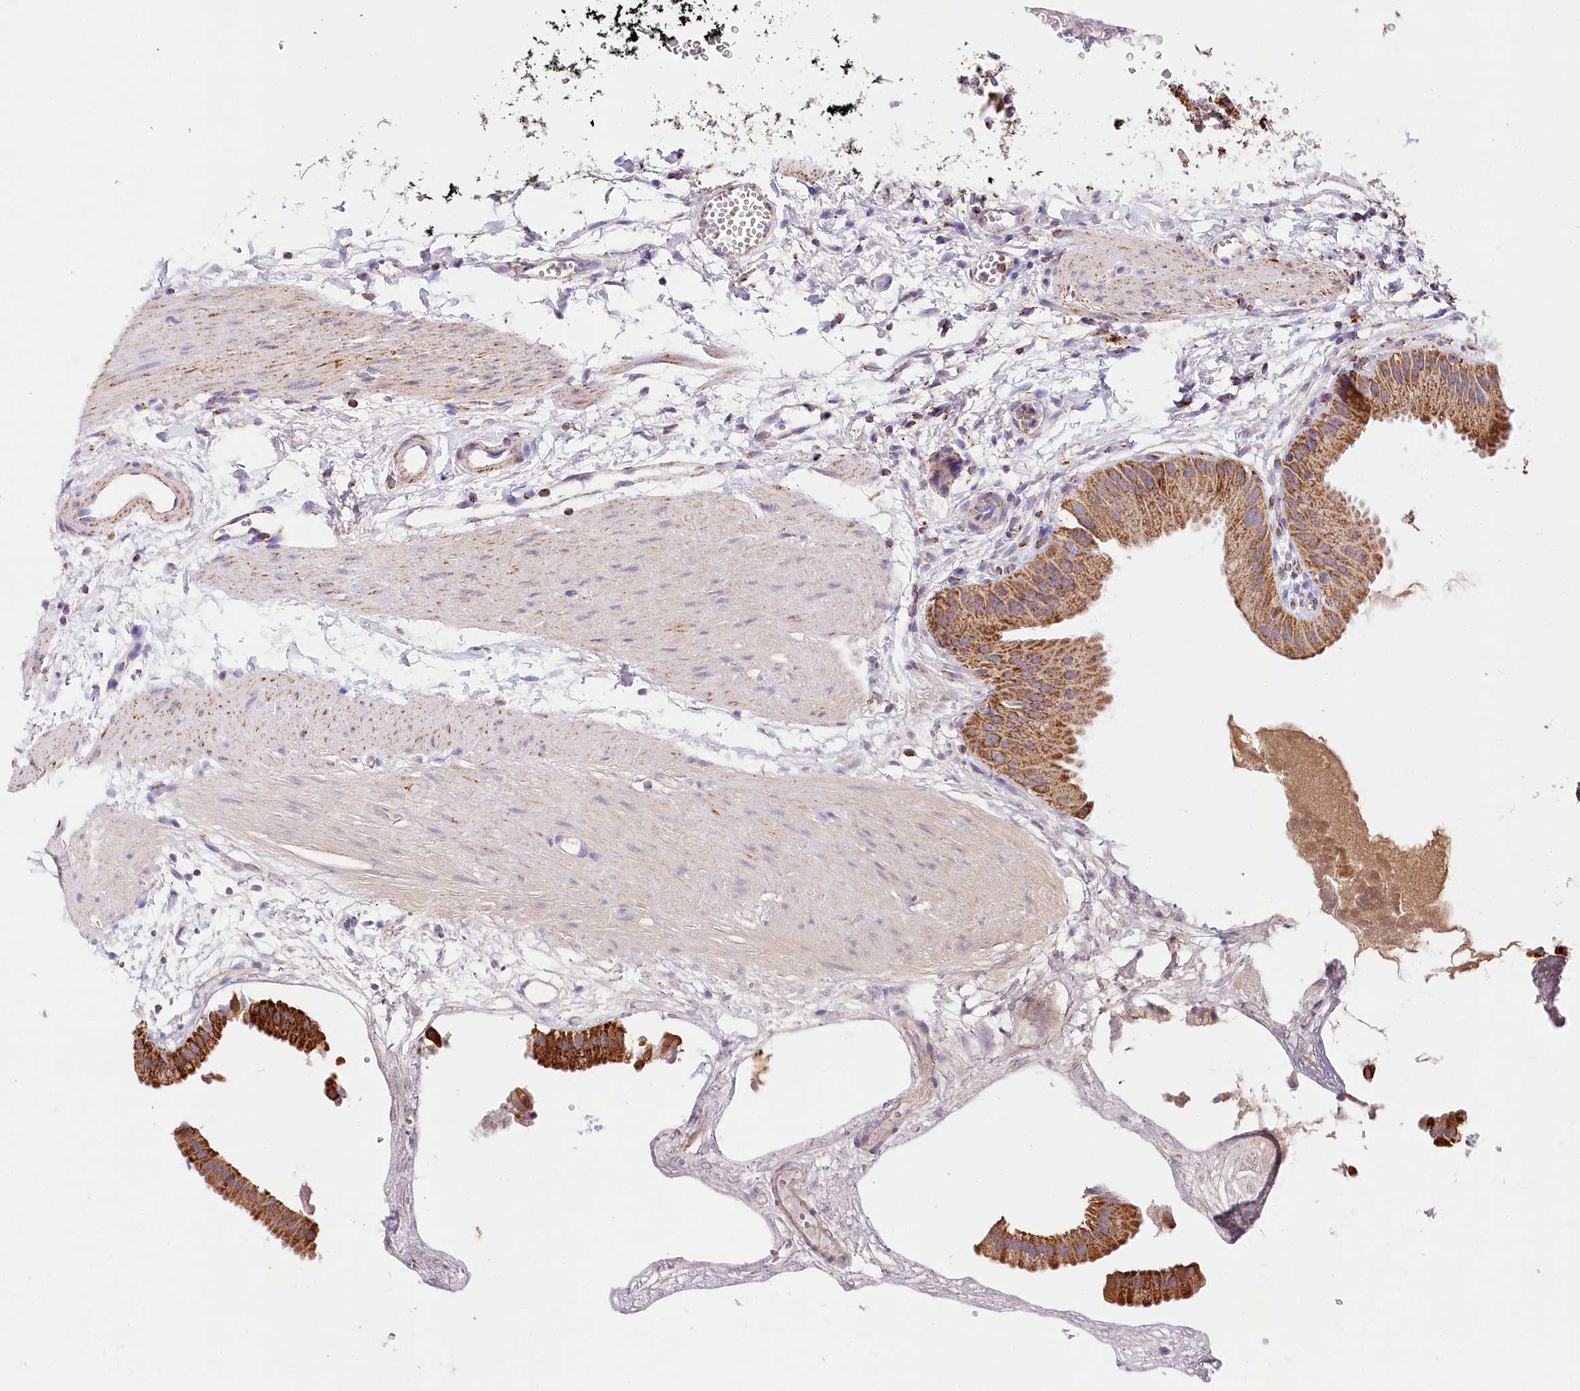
{"staining": {"intensity": "strong", "quantity": ">75%", "location": "cytoplasmic/membranous"}, "tissue": "gallbladder", "cell_type": "Glandular cells", "image_type": "normal", "snomed": [{"axis": "morphology", "description": "Normal tissue, NOS"}, {"axis": "topography", "description": "Gallbladder"}], "caption": "Immunohistochemical staining of unremarkable human gallbladder demonstrates >75% levels of strong cytoplasmic/membranous protein expression in approximately >75% of glandular cells.", "gene": "LSS", "patient": {"sex": "female", "age": 64}}